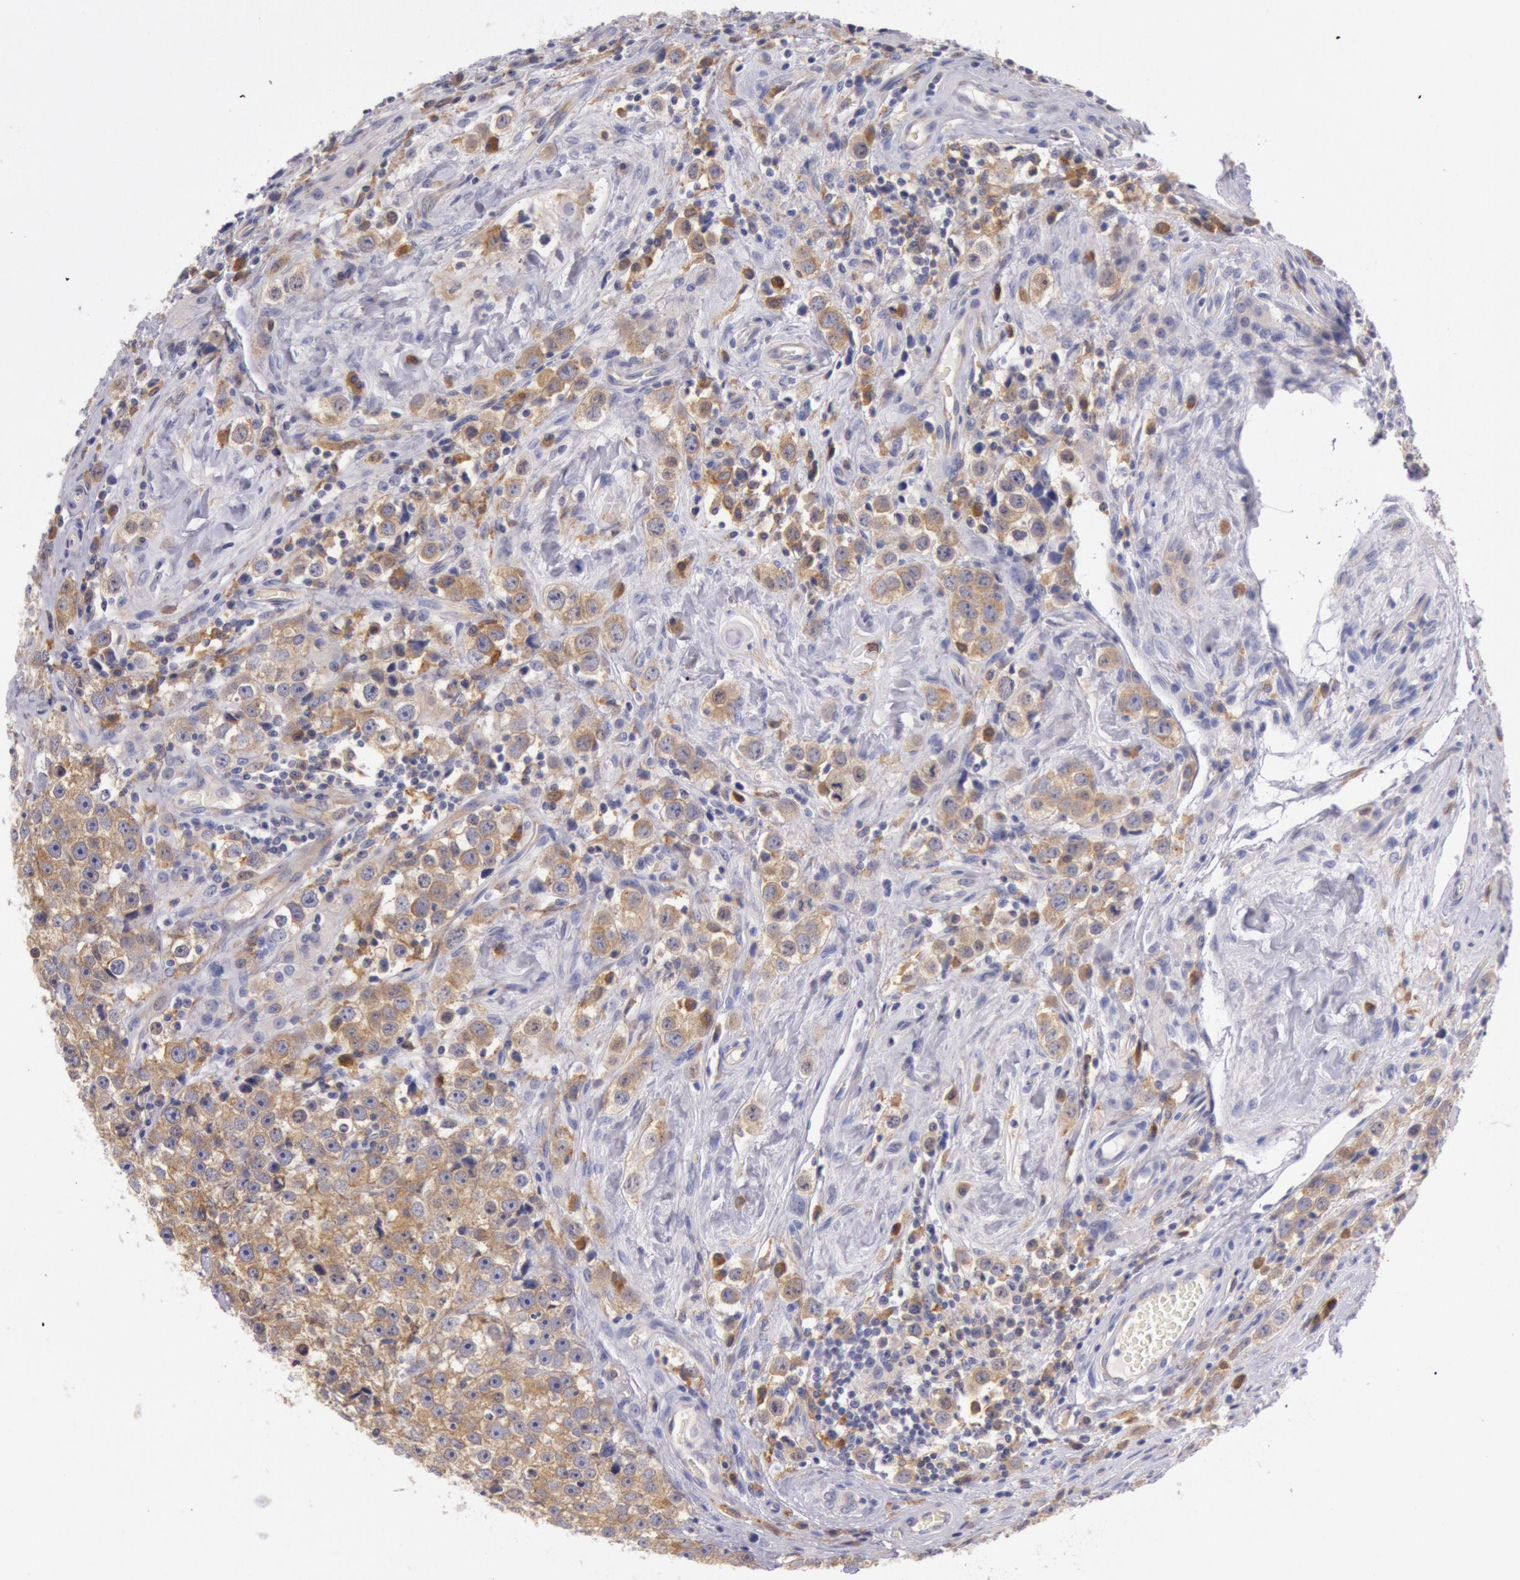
{"staining": {"intensity": "moderate", "quantity": "25%-75%", "location": "cytoplasmic/membranous"}, "tissue": "testis cancer", "cell_type": "Tumor cells", "image_type": "cancer", "snomed": [{"axis": "morphology", "description": "Seminoma, NOS"}, {"axis": "topography", "description": "Testis"}], "caption": "Approximately 25%-75% of tumor cells in testis cancer (seminoma) reveal moderate cytoplasmic/membranous protein positivity as visualized by brown immunohistochemical staining.", "gene": "MYO5A", "patient": {"sex": "male", "age": 32}}